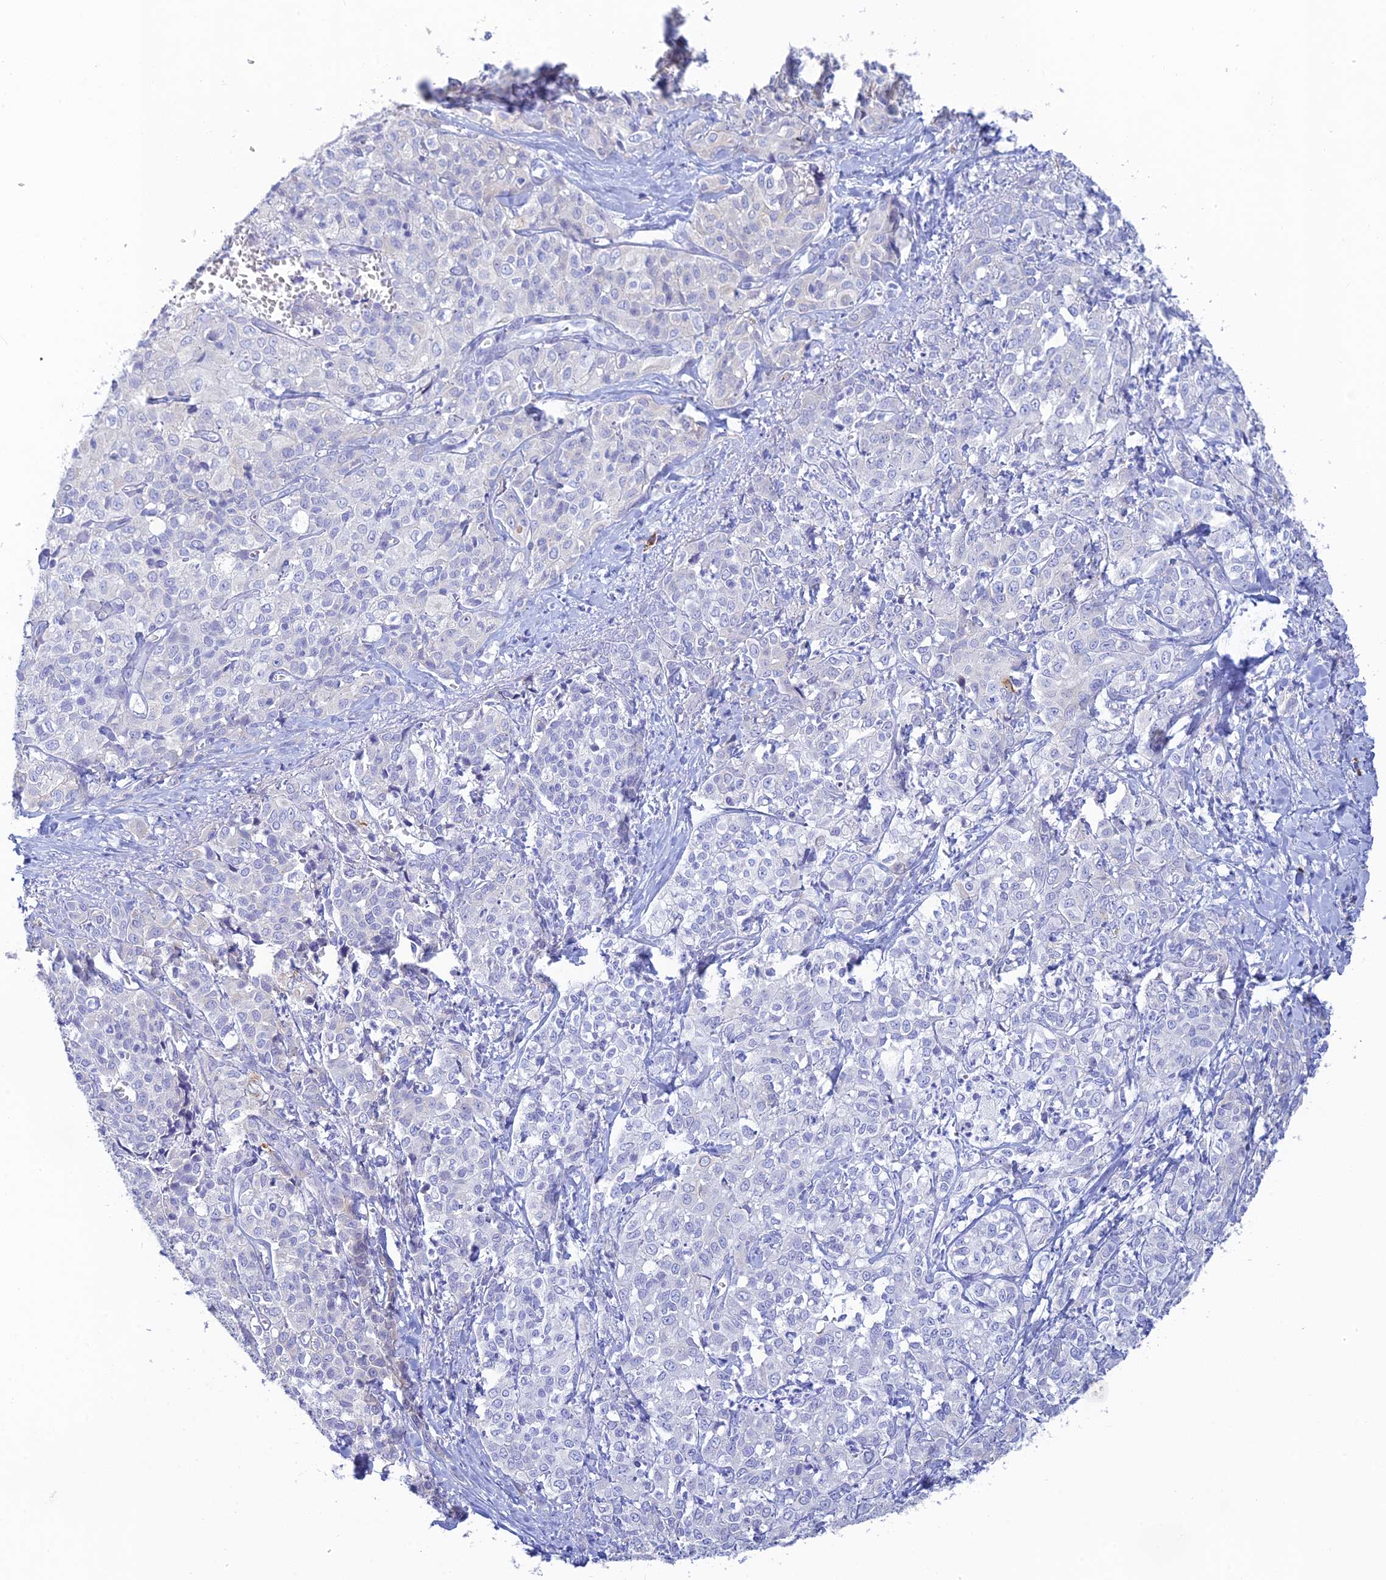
{"staining": {"intensity": "negative", "quantity": "none", "location": "none"}, "tissue": "liver cancer", "cell_type": "Tumor cells", "image_type": "cancer", "snomed": [{"axis": "morphology", "description": "Cholangiocarcinoma"}, {"axis": "topography", "description": "Liver"}], "caption": "Histopathology image shows no protein staining in tumor cells of liver cancer (cholangiocarcinoma) tissue.", "gene": "CEP152", "patient": {"sex": "female", "age": 77}}